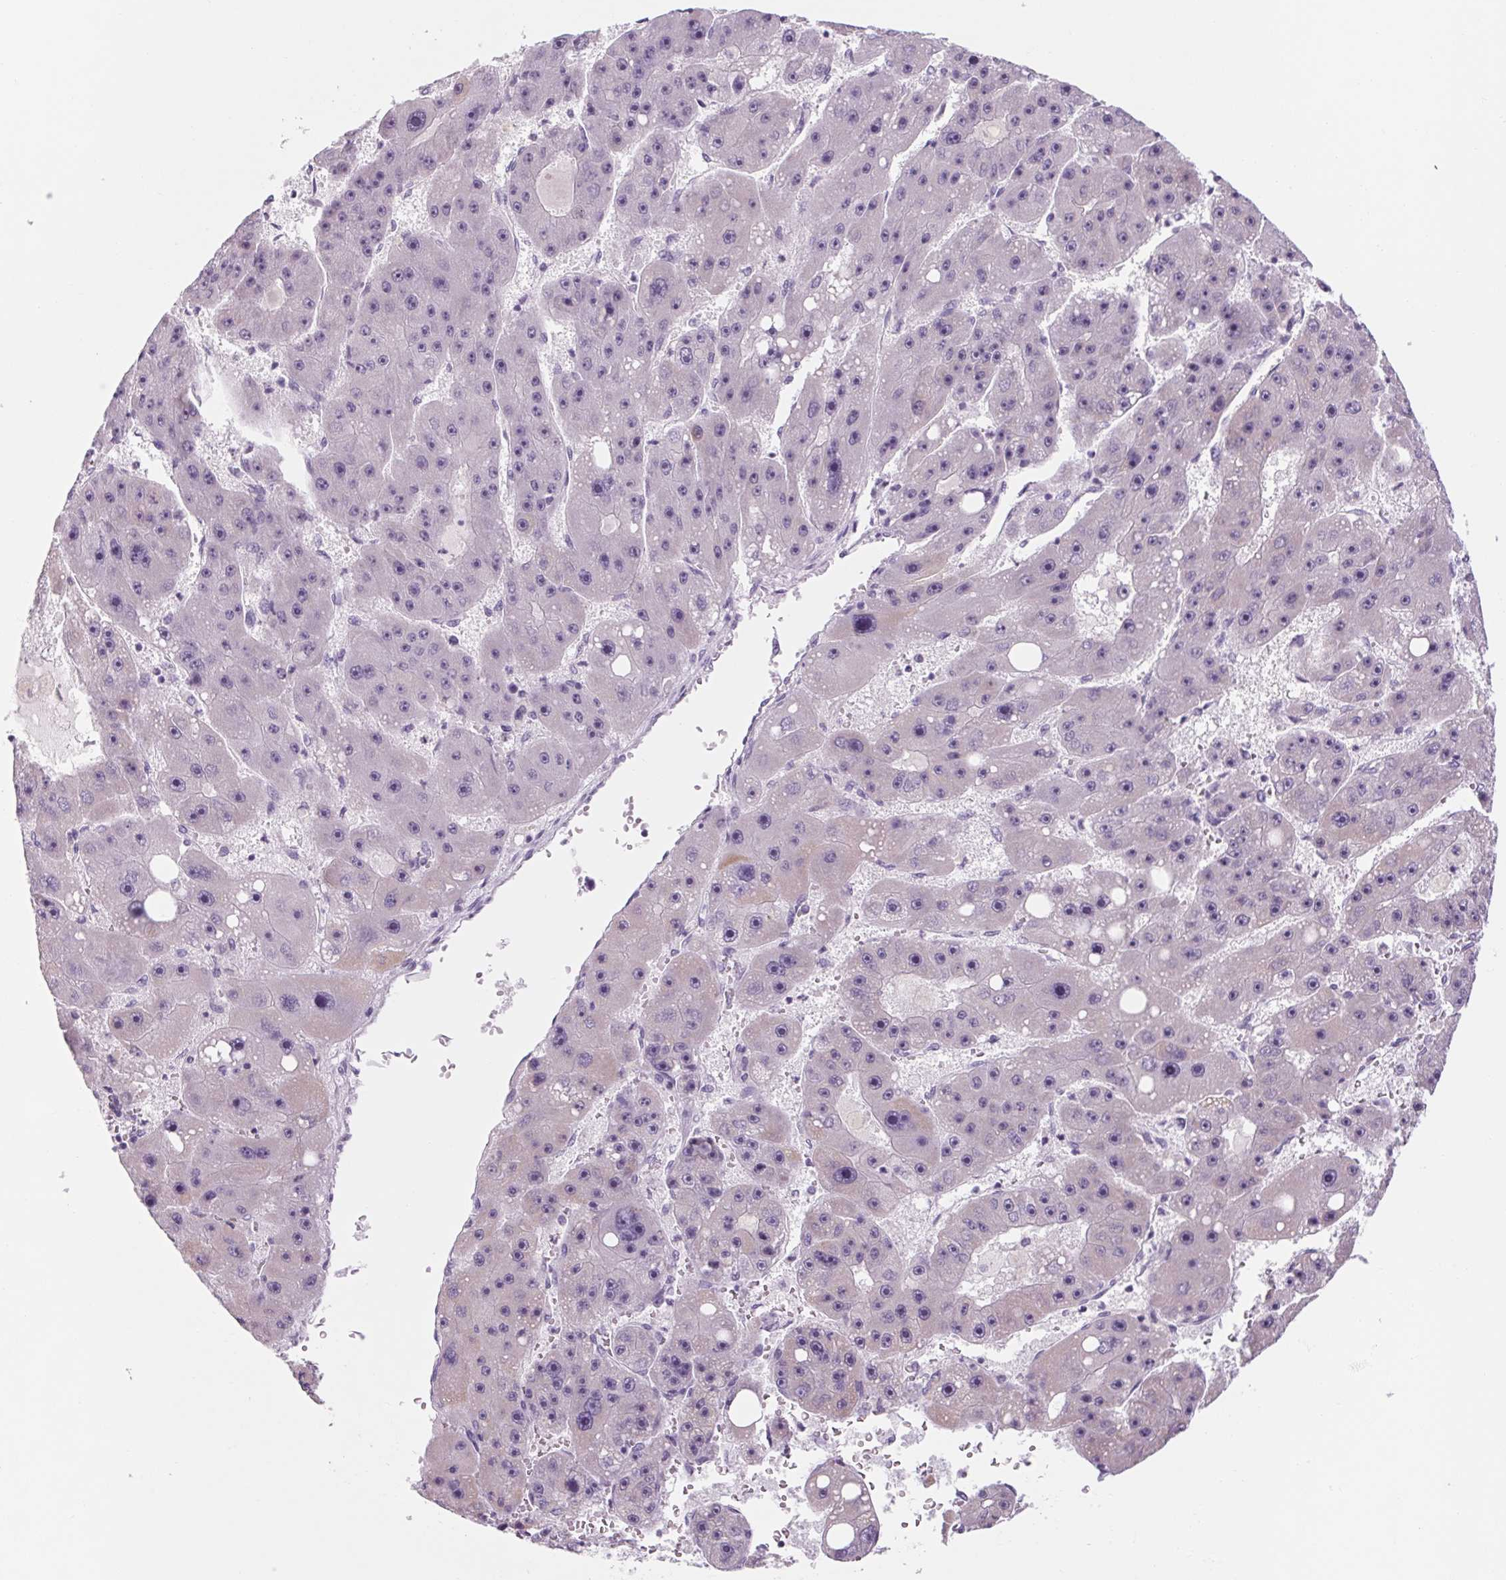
{"staining": {"intensity": "negative", "quantity": "none", "location": "none"}, "tissue": "liver cancer", "cell_type": "Tumor cells", "image_type": "cancer", "snomed": [{"axis": "morphology", "description": "Carcinoma, Hepatocellular, NOS"}, {"axis": "topography", "description": "Liver"}], "caption": "The micrograph displays no significant positivity in tumor cells of liver hepatocellular carcinoma.", "gene": "RPTN", "patient": {"sex": "female", "age": 61}}